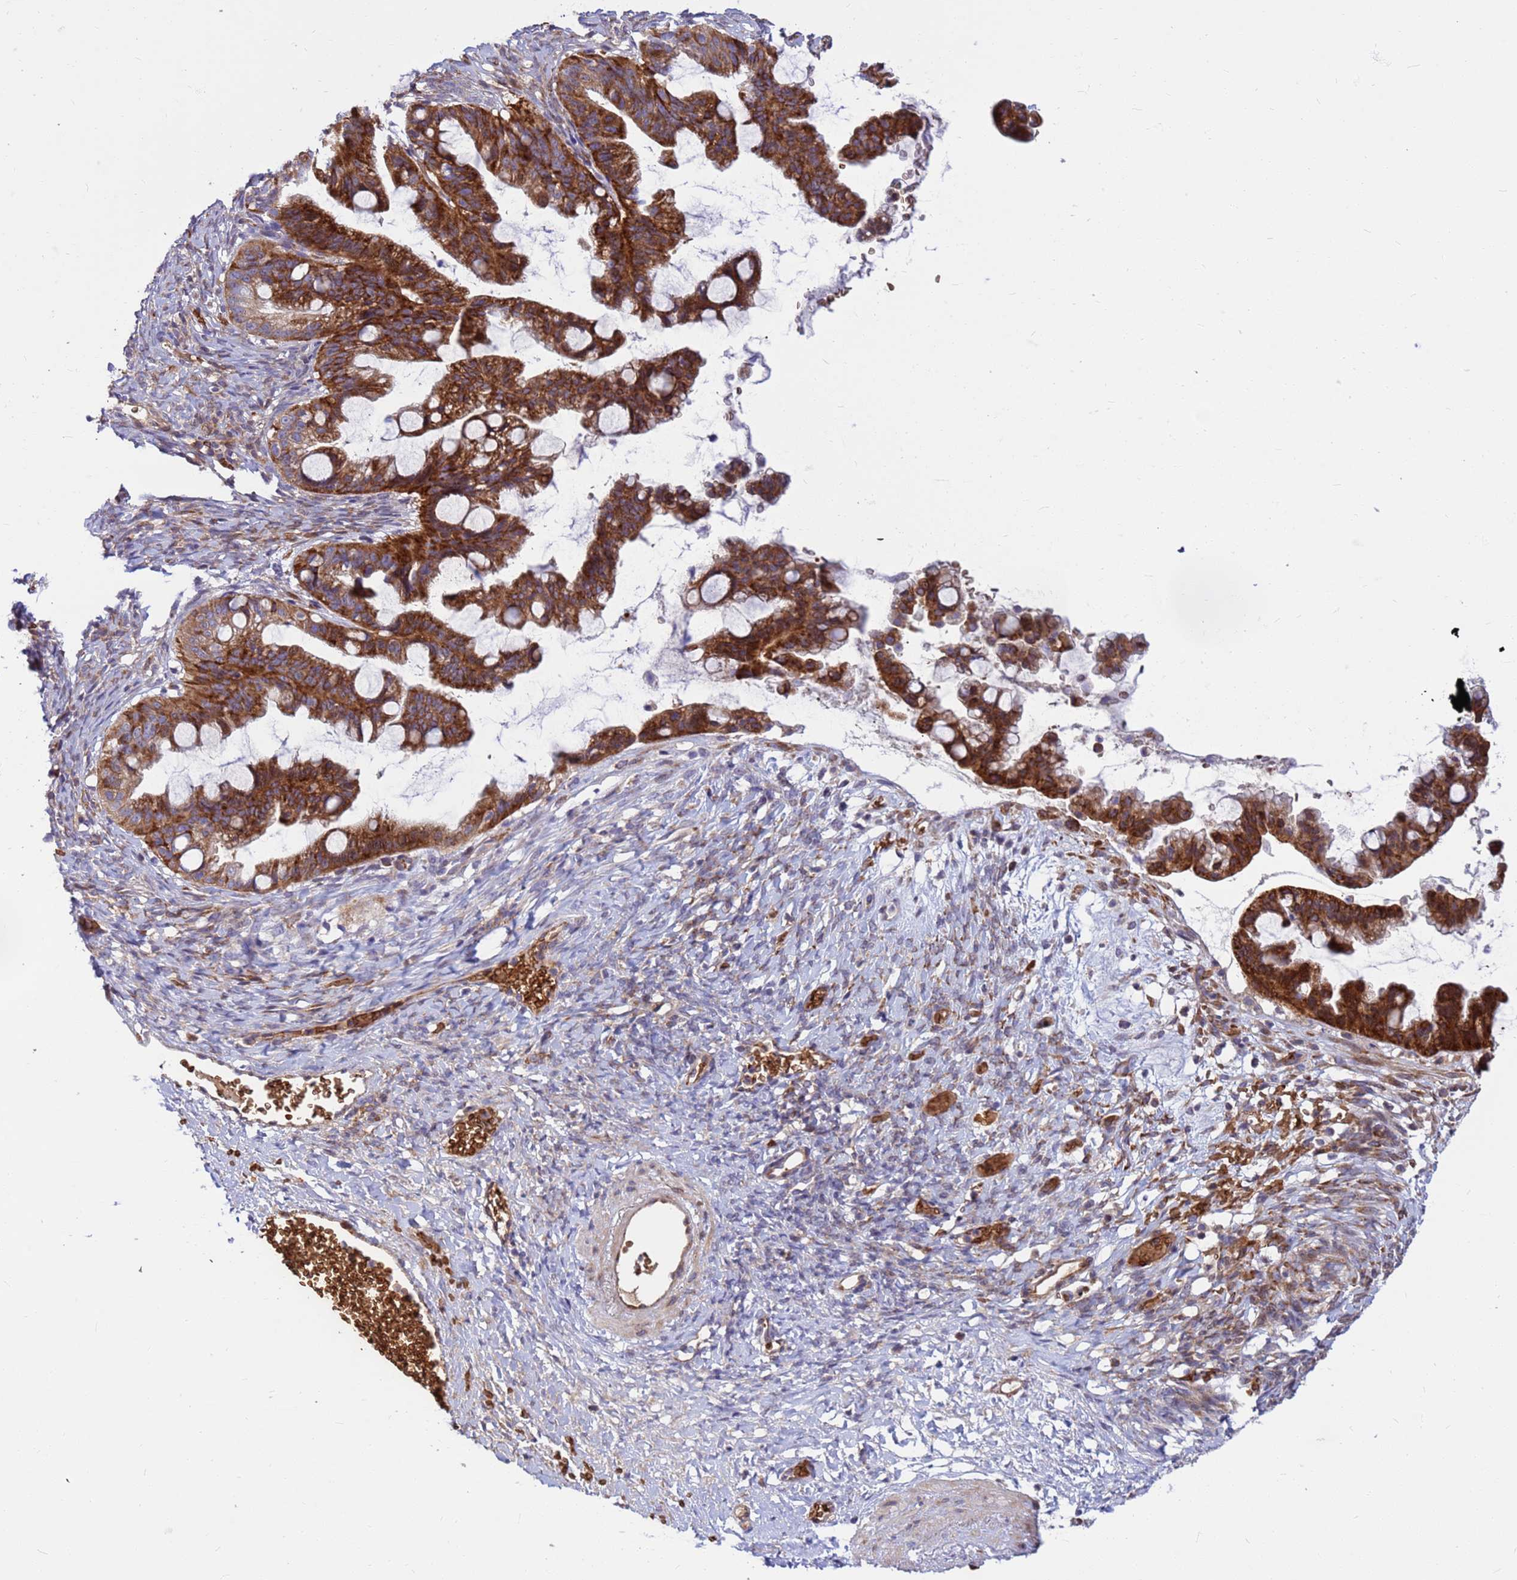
{"staining": {"intensity": "strong", "quantity": ">75%", "location": "cytoplasmic/membranous"}, "tissue": "ovarian cancer", "cell_type": "Tumor cells", "image_type": "cancer", "snomed": [{"axis": "morphology", "description": "Cystadenocarcinoma, mucinous, NOS"}, {"axis": "topography", "description": "Ovary"}], "caption": "Ovarian mucinous cystadenocarcinoma stained with a protein marker reveals strong staining in tumor cells.", "gene": "ZNF669", "patient": {"sex": "female", "age": 73}}